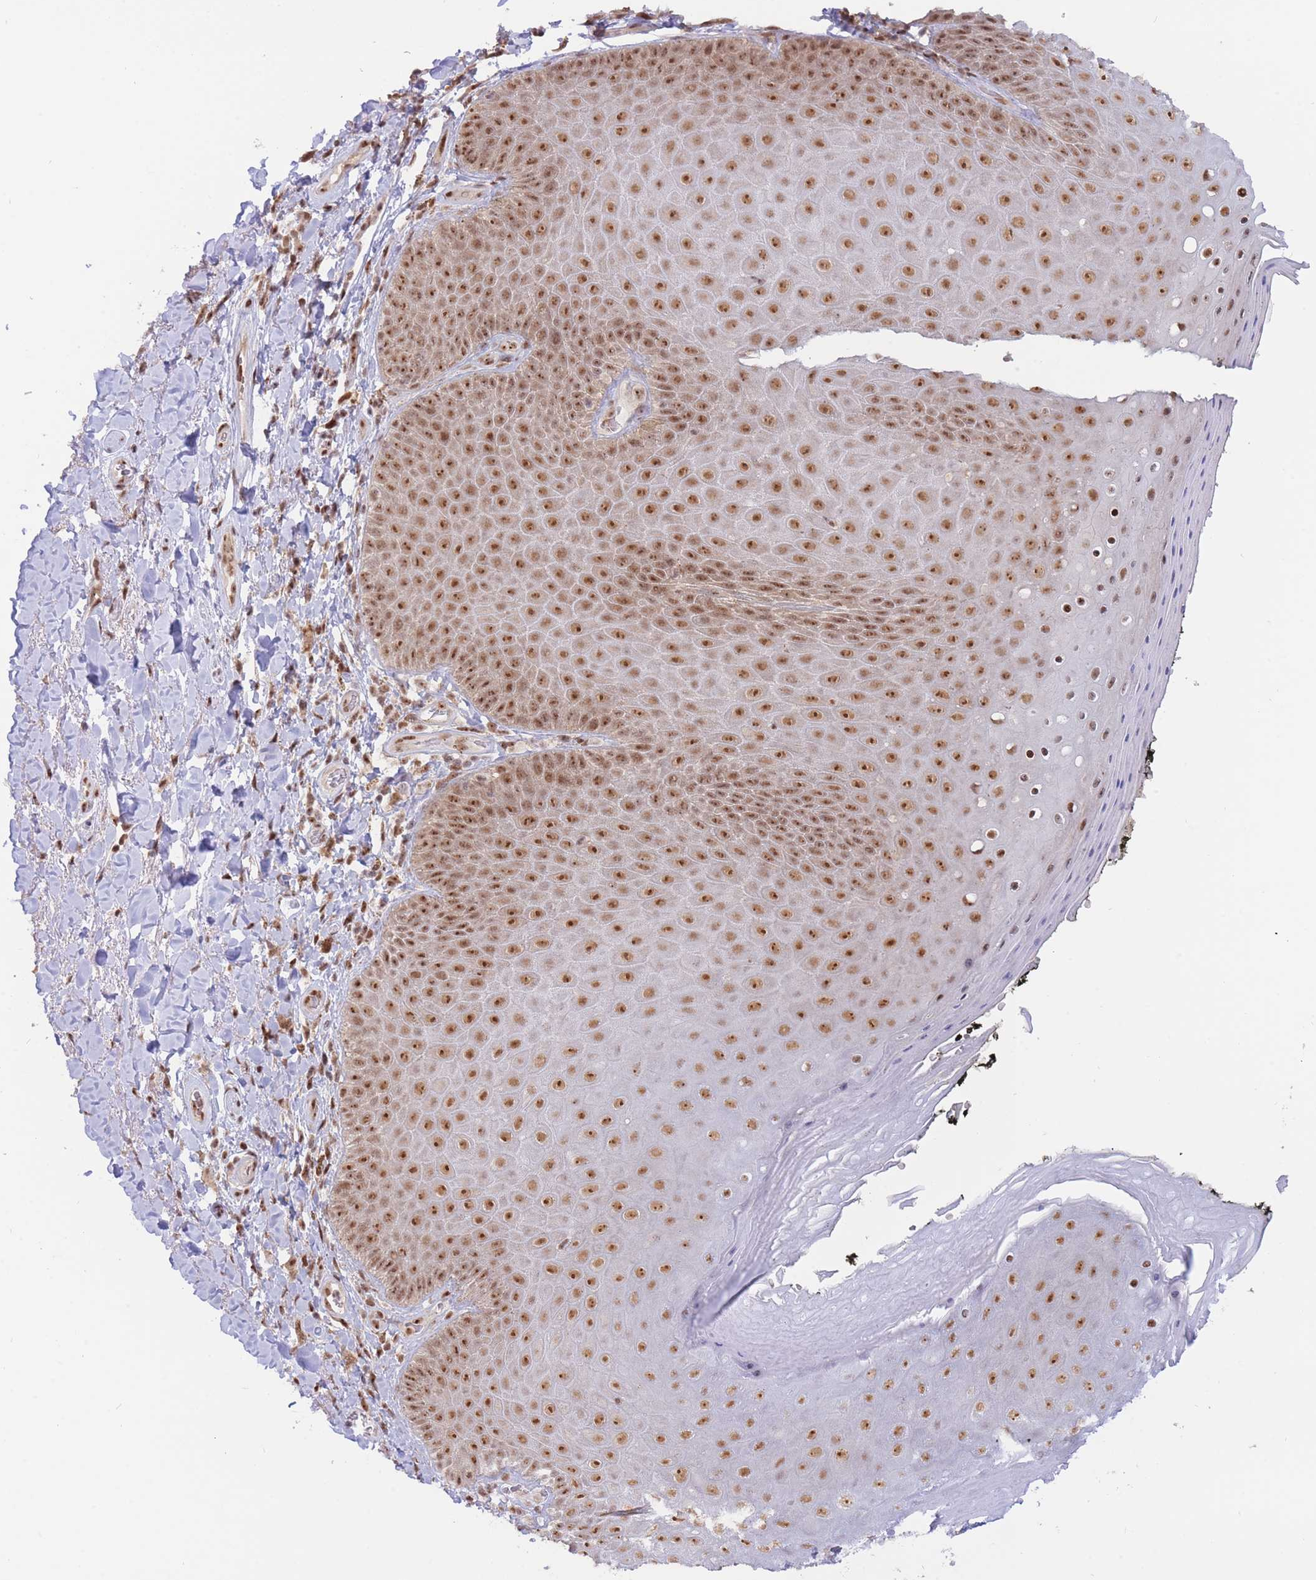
{"staining": {"intensity": "moderate", "quantity": ">75%", "location": "nuclear"}, "tissue": "skin", "cell_type": "Epidermal cells", "image_type": "normal", "snomed": [{"axis": "morphology", "description": "Normal tissue, NOS"}, {"axis": "topography", "description": "Anal"}, {"axis": "topography", "description": "Peripheral nerve tissue"}], "caption": "An immunohistochemistry (IHC) micrograph of normal tissue is shown. Protein staining in brown labels moderate nuclear positivity in skin within epidermal cells. (DAB (3,3'-diaminobenzidine) IHC with brightfield microscopy, high magnification).", "gene": "TARBP2", "patient": {"sex": "male", "age": 53}}